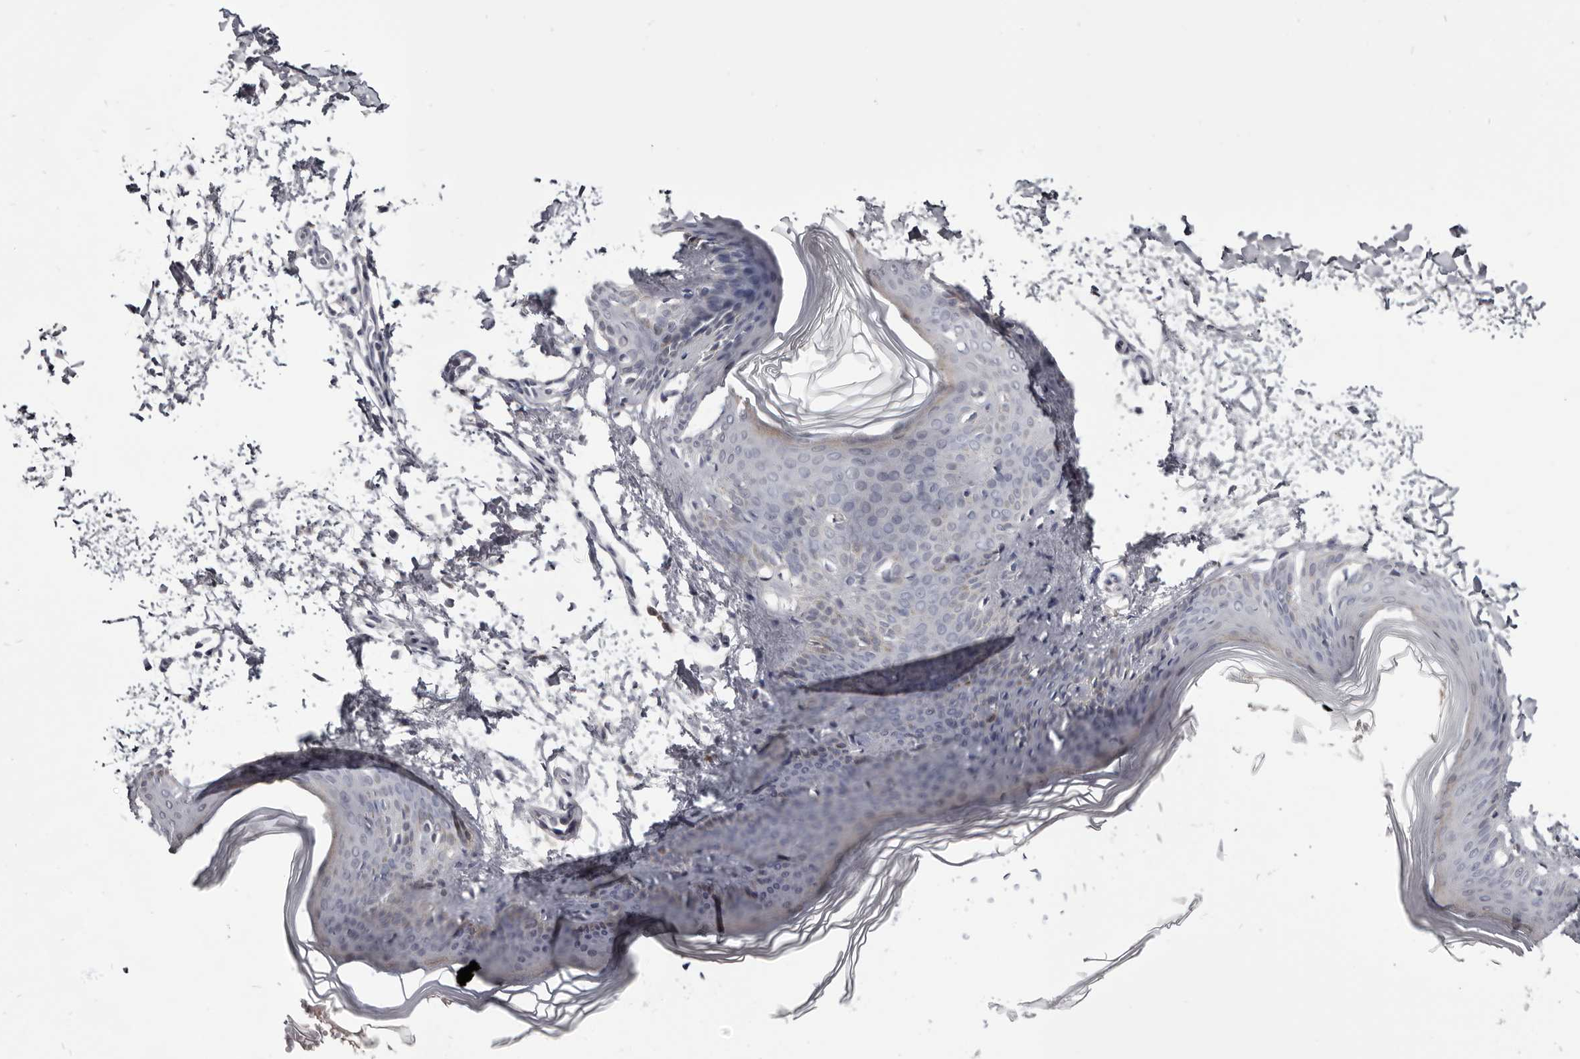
{"staining": {"intensity": "negative", "quantity": "none", "location": "none"}, "tissue": "skin", "cell_type": "Fibroblasts", "image_type": "normal", "snomed": [{"axis": "morphology", "description": "Normal tissue, NOS"}, {"axis": "topography", "description": "Skin"}], "caption": "Immunohistochemical staining of benign skin demonstrates no significant expression in fibroblasts.", "gene": "CGN", "patient": {"sex": "female", "age": 27}}